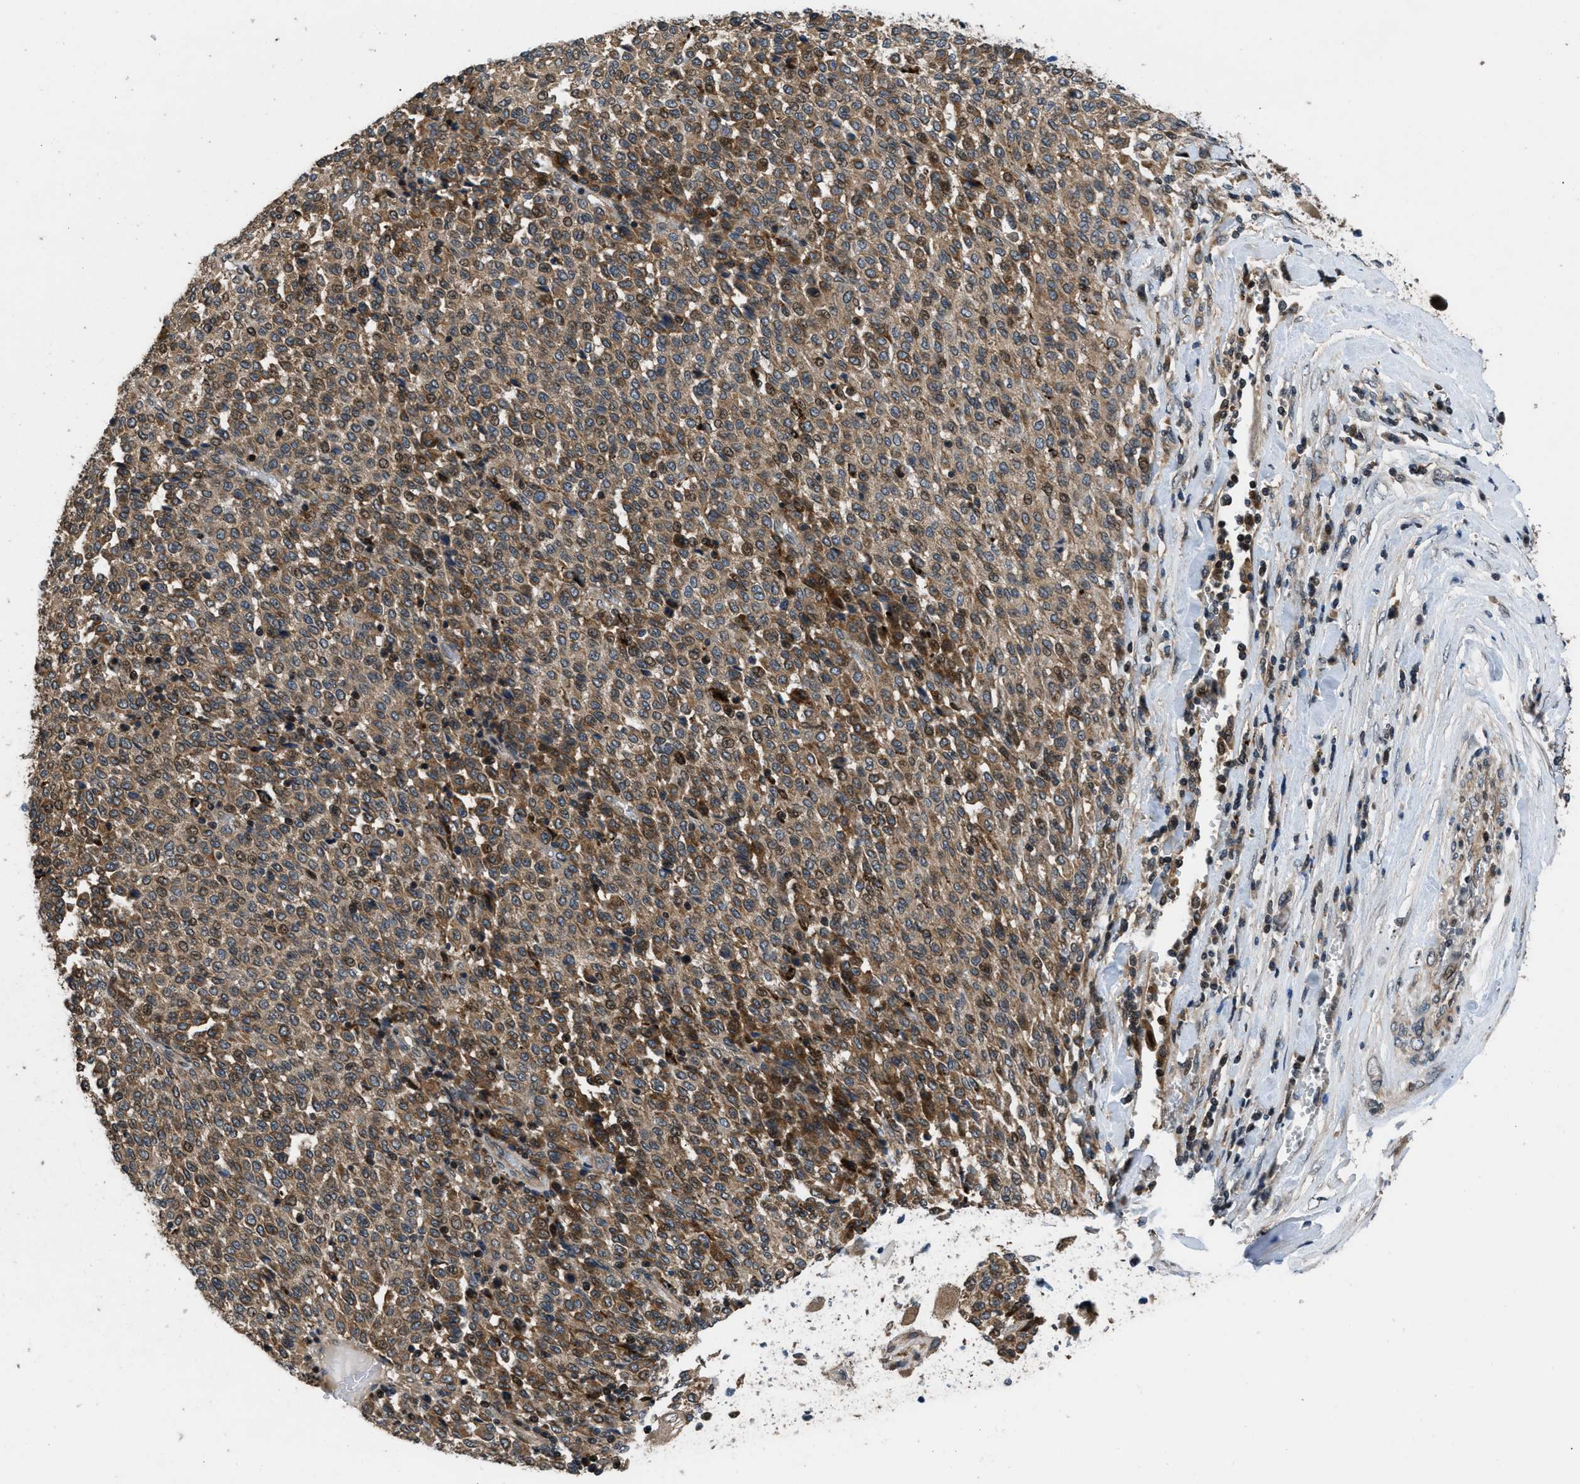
{"staining": {"intensity": "moderate", "quantity": ">75%", "location": "cytoplasmic/membranous"}, "tissue": "melanoma", "cell_type": "Tumor cells", "image_type": "cancer", "snomed": [{"axis": "morphology", "description": "Malignant melanoma, Metastatic site"}, {"axis": "topography", "description": "Pancreas"}], "caption": "Malignant melanoma (metastatic site) stained with a brown dye exhibits moderate cytoplasmic/membranous positive positivity in about >75% of tumor cells.", "gene": "CTBS", "patient": {"sex": "female", "age": 30}}